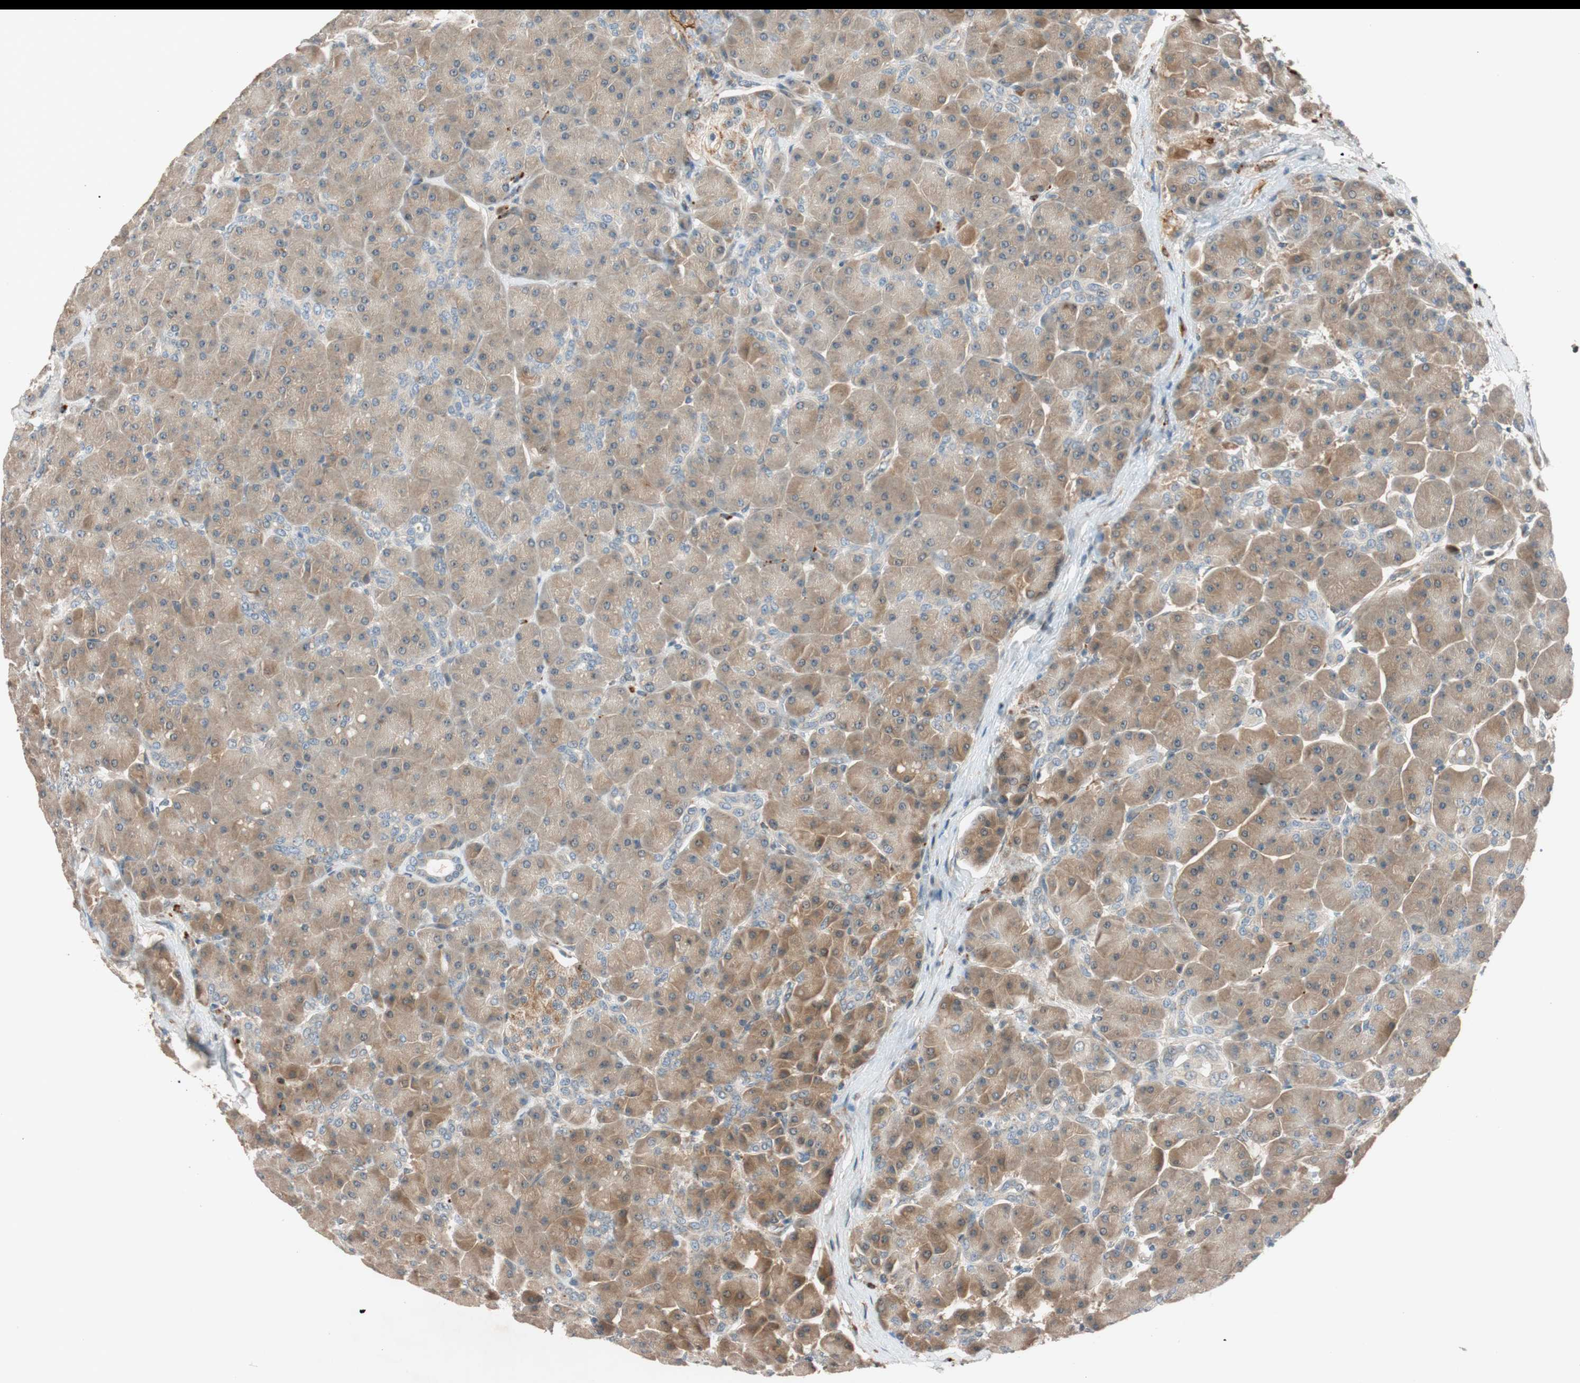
{"staining": {"intensity": "moderate", "quantity": ">75%", "location": "cytoplasmic/membranous"}, "tissue": "pancreas", "cell_type": "Exocrine glandular cells", "image_type": "normal", "snomed": [{"axis": "morphology", "description": "Normal tissue, NOS"}, {"axis": "topography", "description": "Pancreas"}], "caption": "Protein staining demonstrates moderate cytoplasmic/membranous expression in about >75% of exocrine glandular cells in benign pancreas. Immunohistochemistry stains the protein of interest in brown and the nuclei are stained blue.", "gene": "EPHA6", "patient": {"sex": "male", "age": 66}}